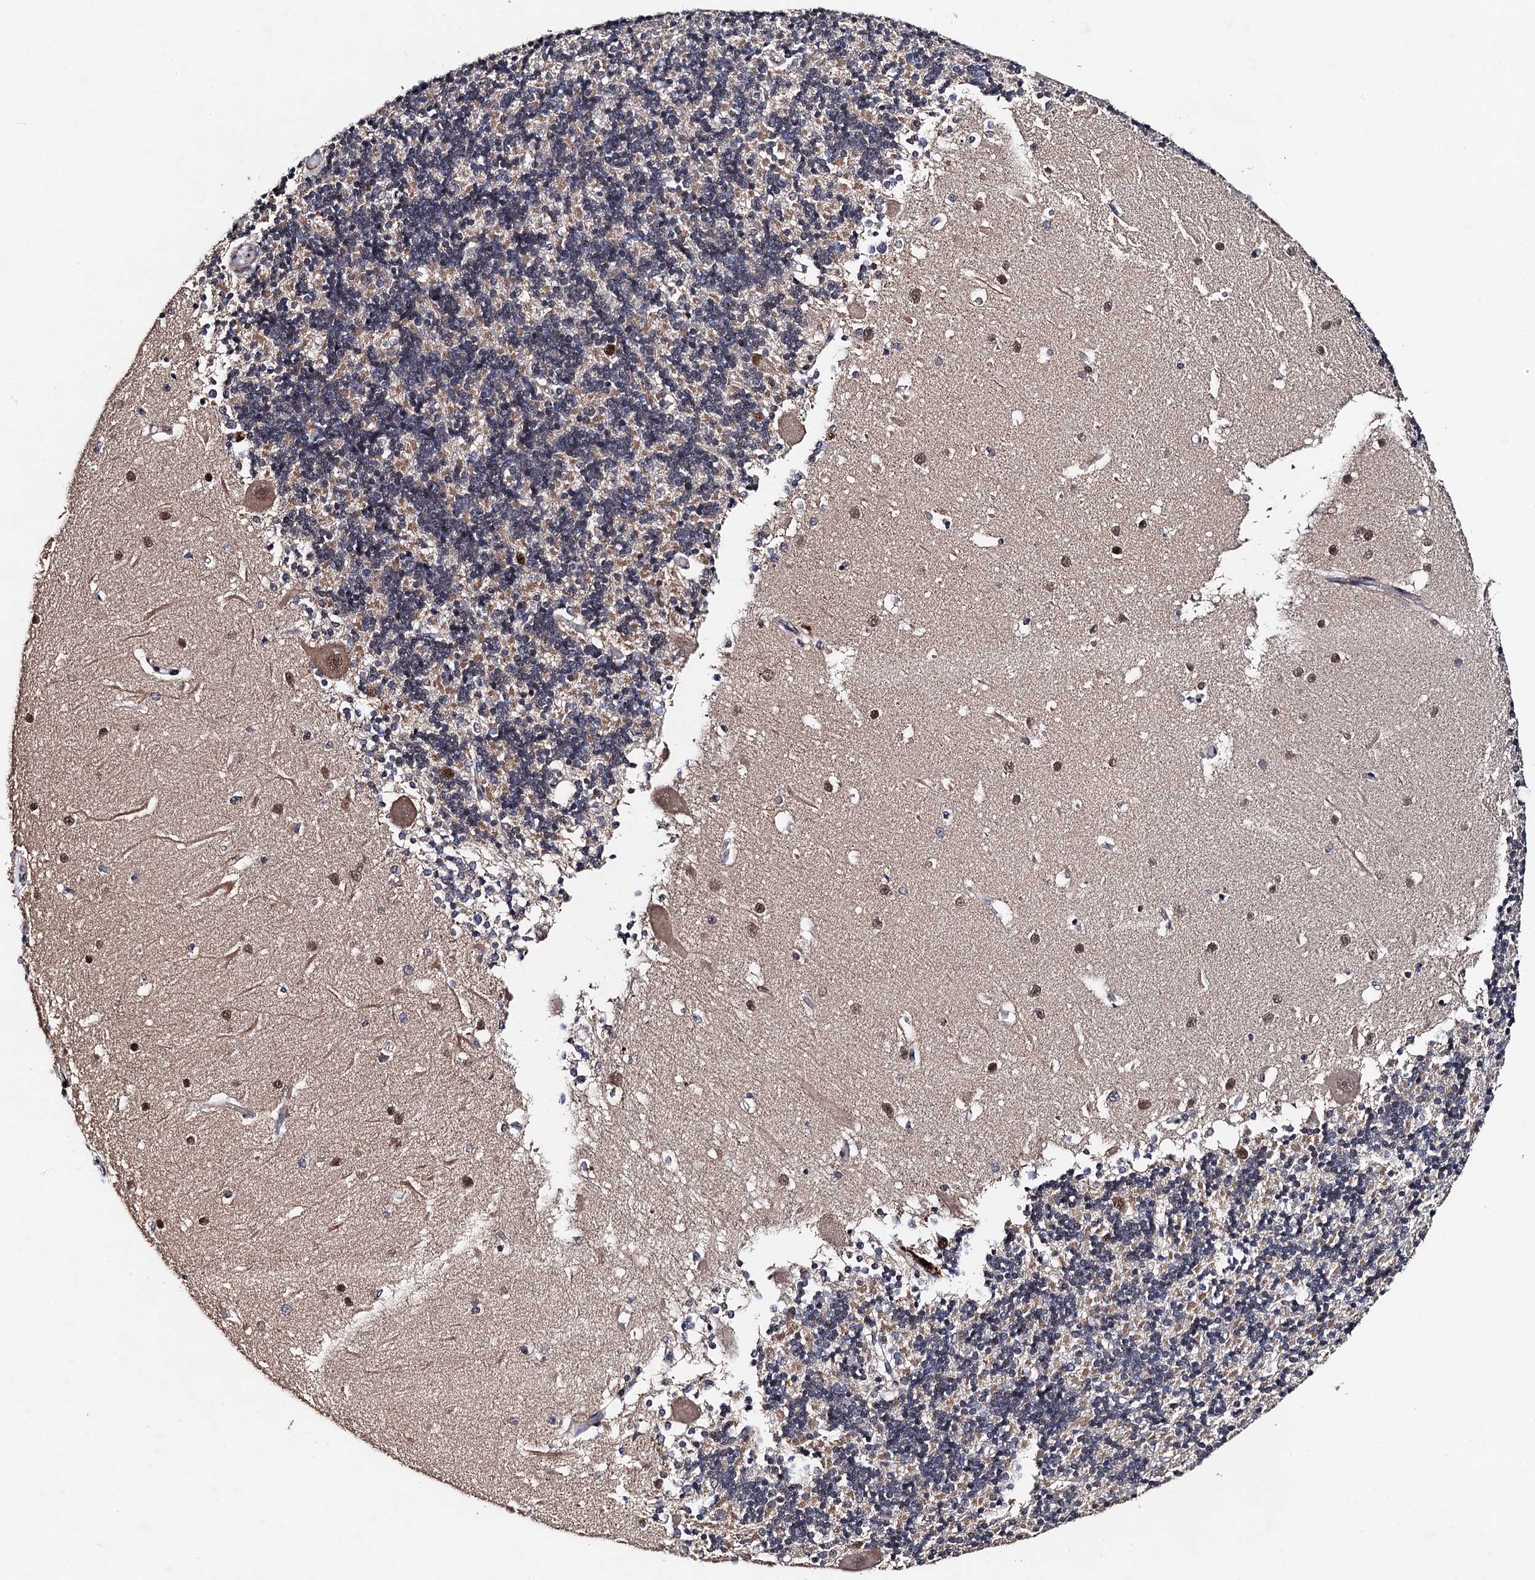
{"staining": {"intensity": "moderate", "quantity": "25%-75%", "location": "cytoplasmic/membranous"}, "tissue": "cerebellum", "cell_type": "Cells in granular layer", "image_type": "normal", "snomed": [{"axis": "morphology", "description": "Normal tissue, NOS"}, {"axis": "topography", "description": "Cerebellum"}], "caption": "Immunohistochemical staining of normal human cerebellum shows medium levels of moderate cytoplasmic/membranous expression in about 25%-75% of cells in granular layer. (IHC, brightfield microscopy, high magnification).", "gene": "PPTC7", "patient": {"sex": "male", "age": 37}}